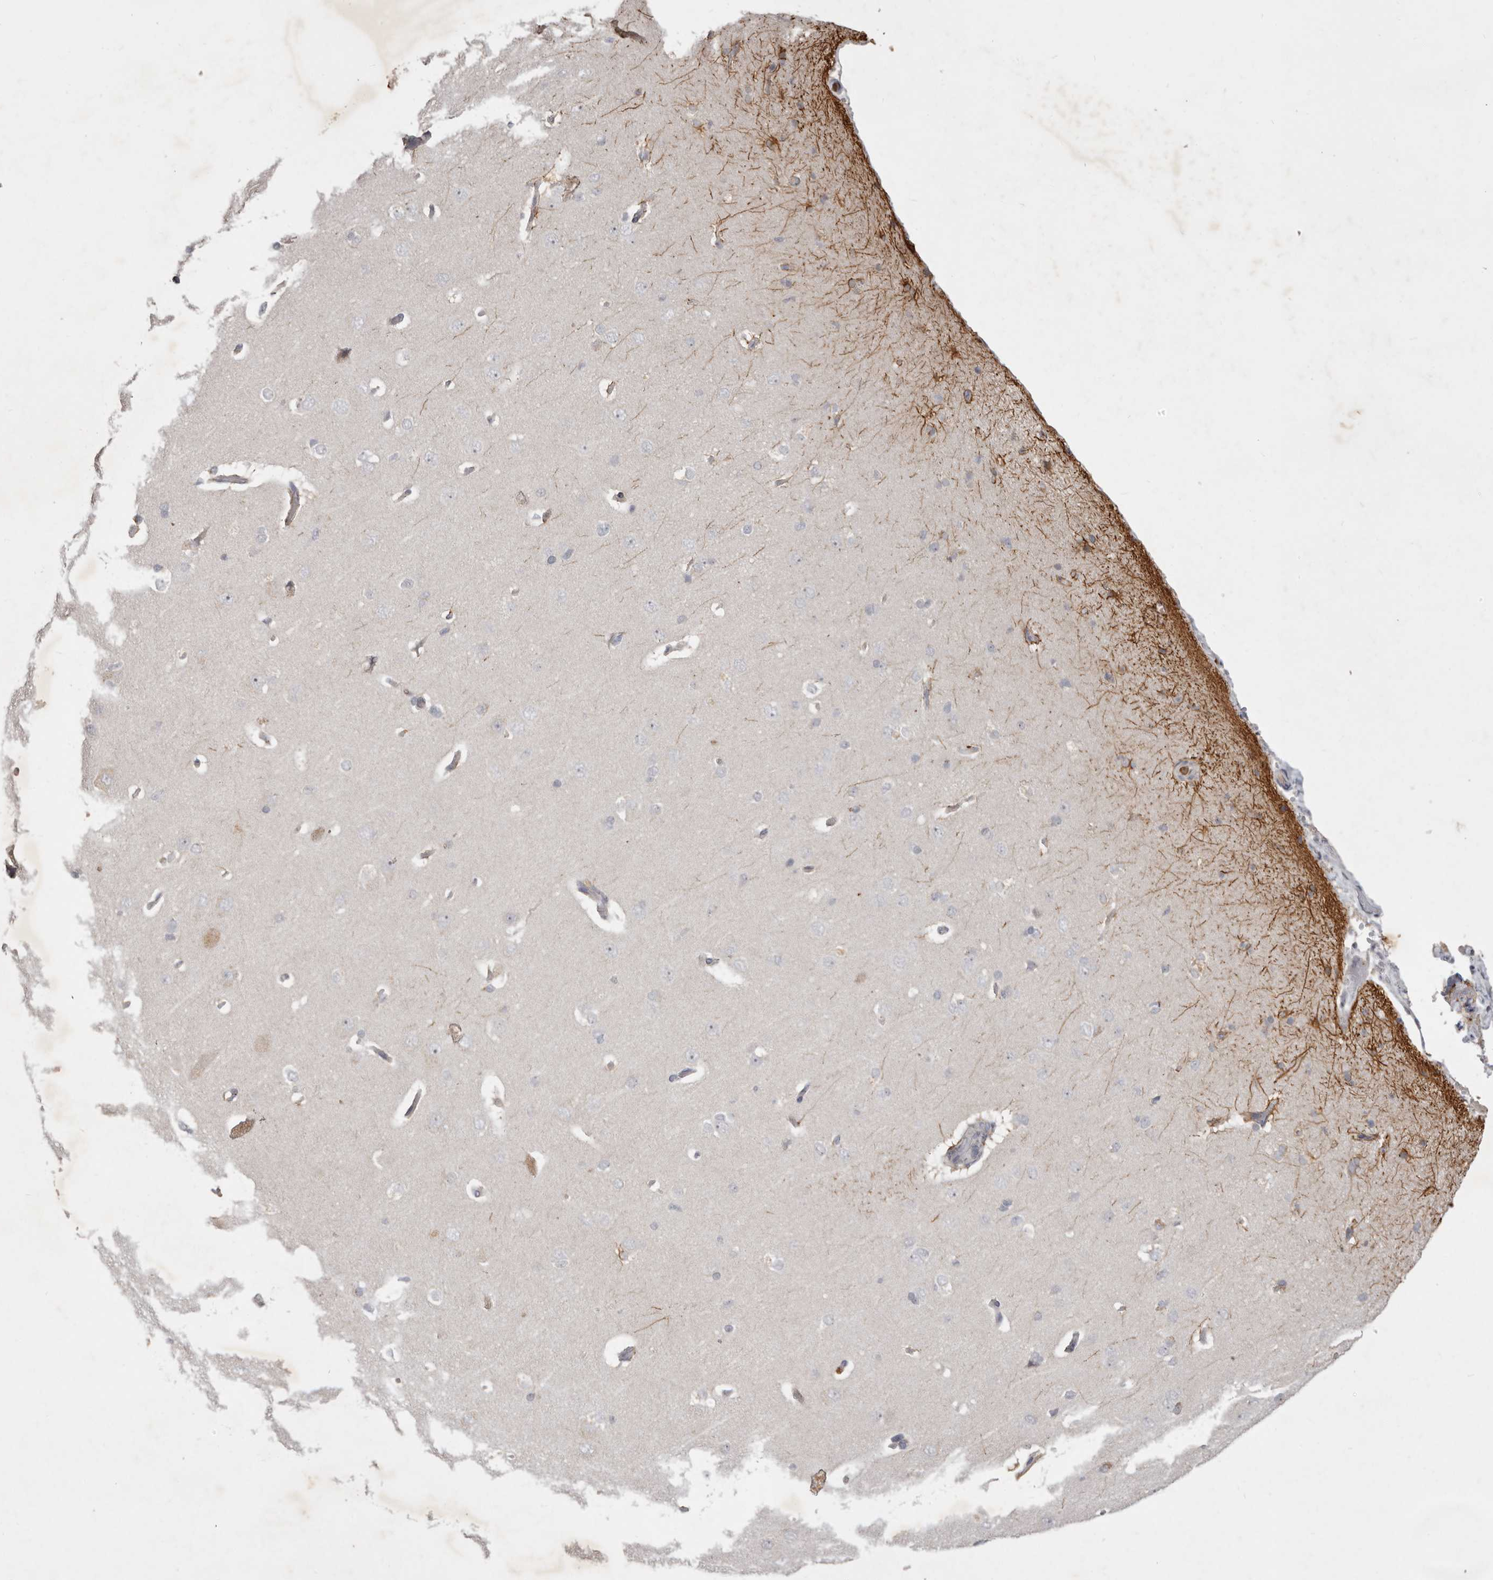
{"staining": {"intensity": "negative", "quantity": "none", "location": "none"}, "tissue": "cerebral cortex", "cell_type": "Endothelial cells", "image_type": "normal", "snomed": [{"axis": "morphology", "description": "Normal tissue, NOS"}, {"axis": "topography", "description": "Cerebral cortex"}], "caption": "The IHC micrograph has no significant positivity in endothelial cells of cerebral cortex.", "gene": "GPR84", "patient": {"sex": "male", "age": 62}}